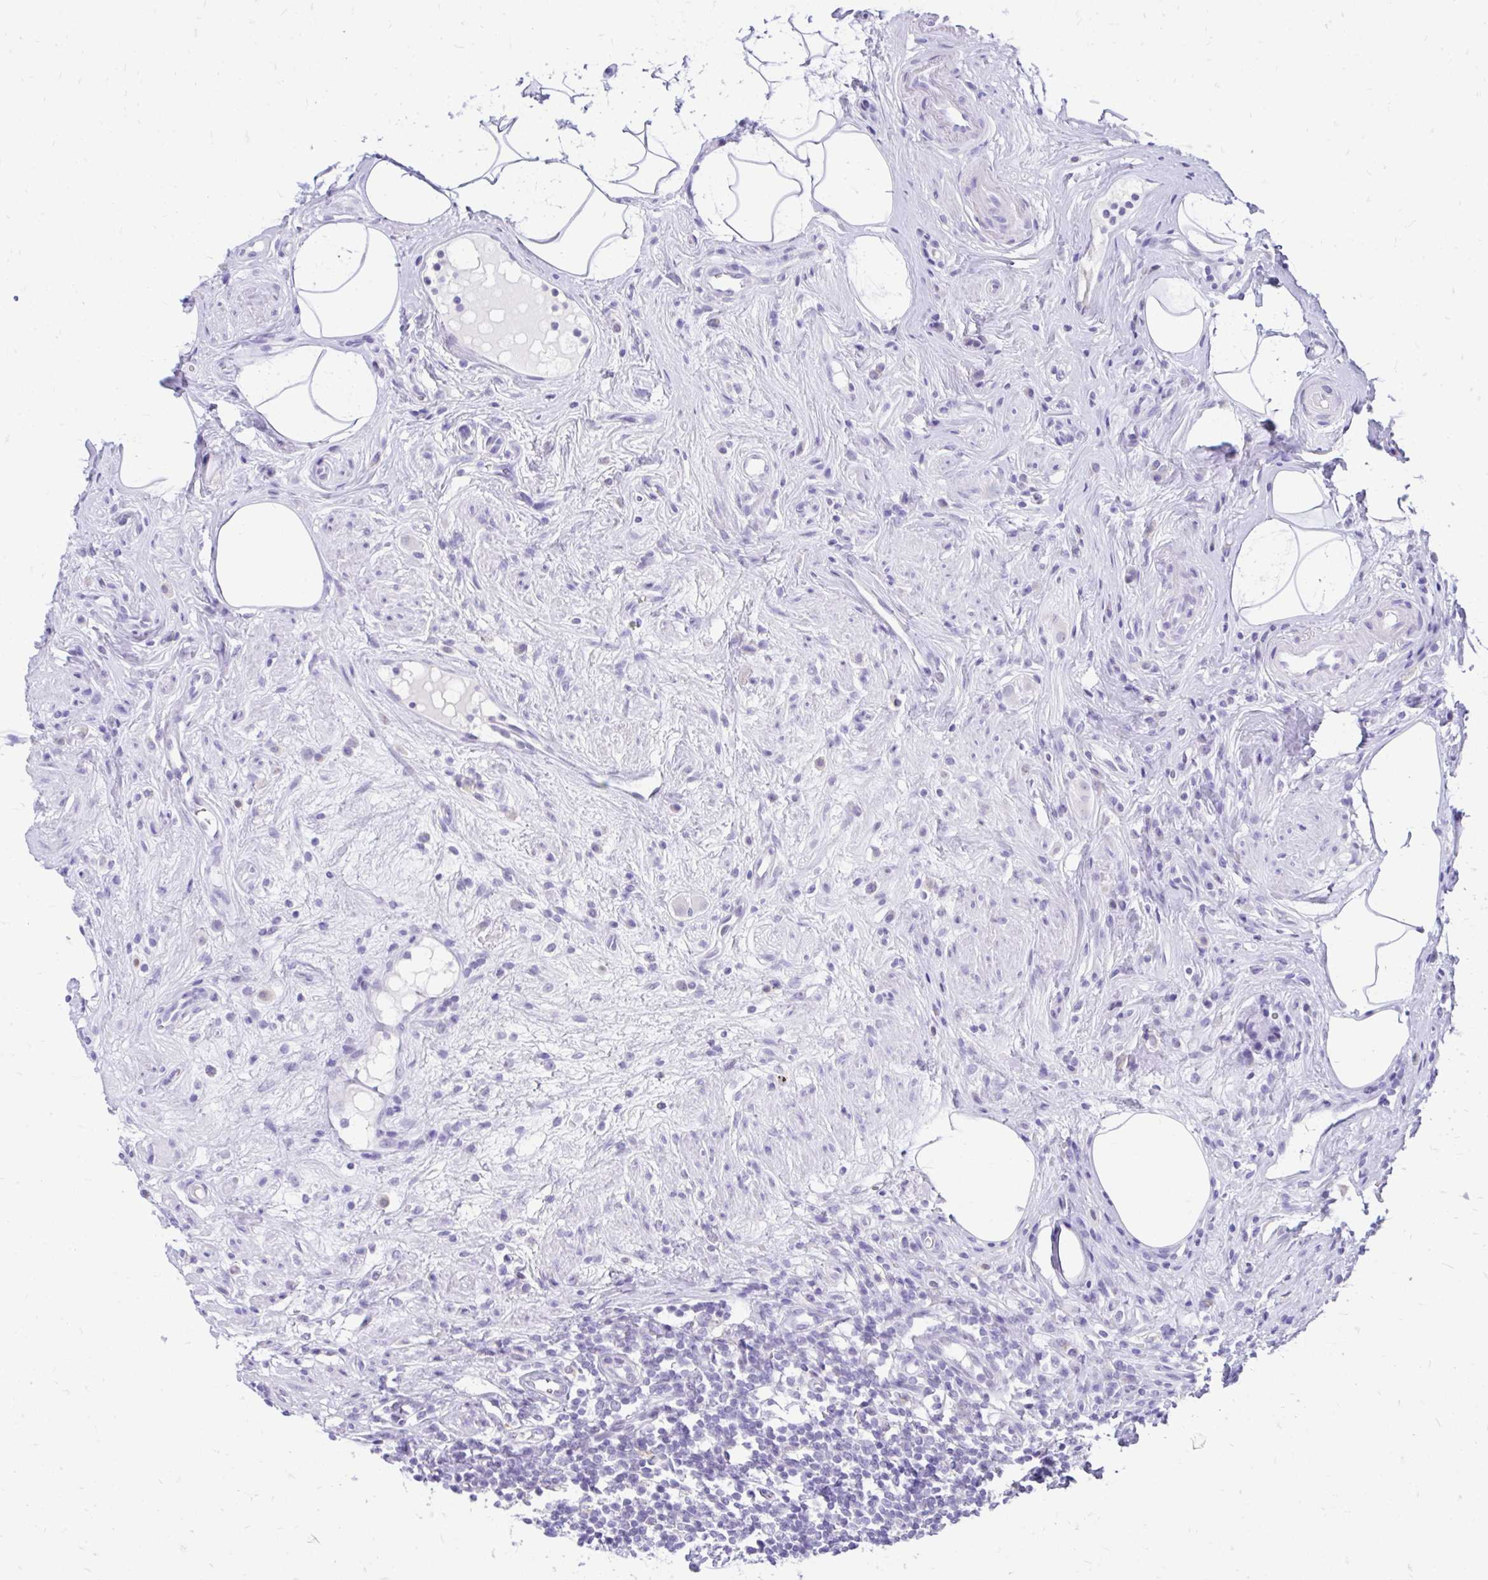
{"staining": {"intensity": "weak", "quantity": "25%-75%", "location": "cytoplasmic/membranous,nuclear"}, "tissue": "appendix", "cell_type": "Glandular cells", "image_type": "normal", "snomed": [{"axis": "morphology", "description": "Normal tissue, NOS"}, {"axis": "topography", "description": "Appendix"}], "caption": "Immunohistochemical staining of benign human appendix demonstrates weak cytoplasmic/membranous,nuclear protein staining in approximately 25%-75% of glandular cells.", "gene": "GLB1L2", "patient": {"sex": "female", "age": 56}}